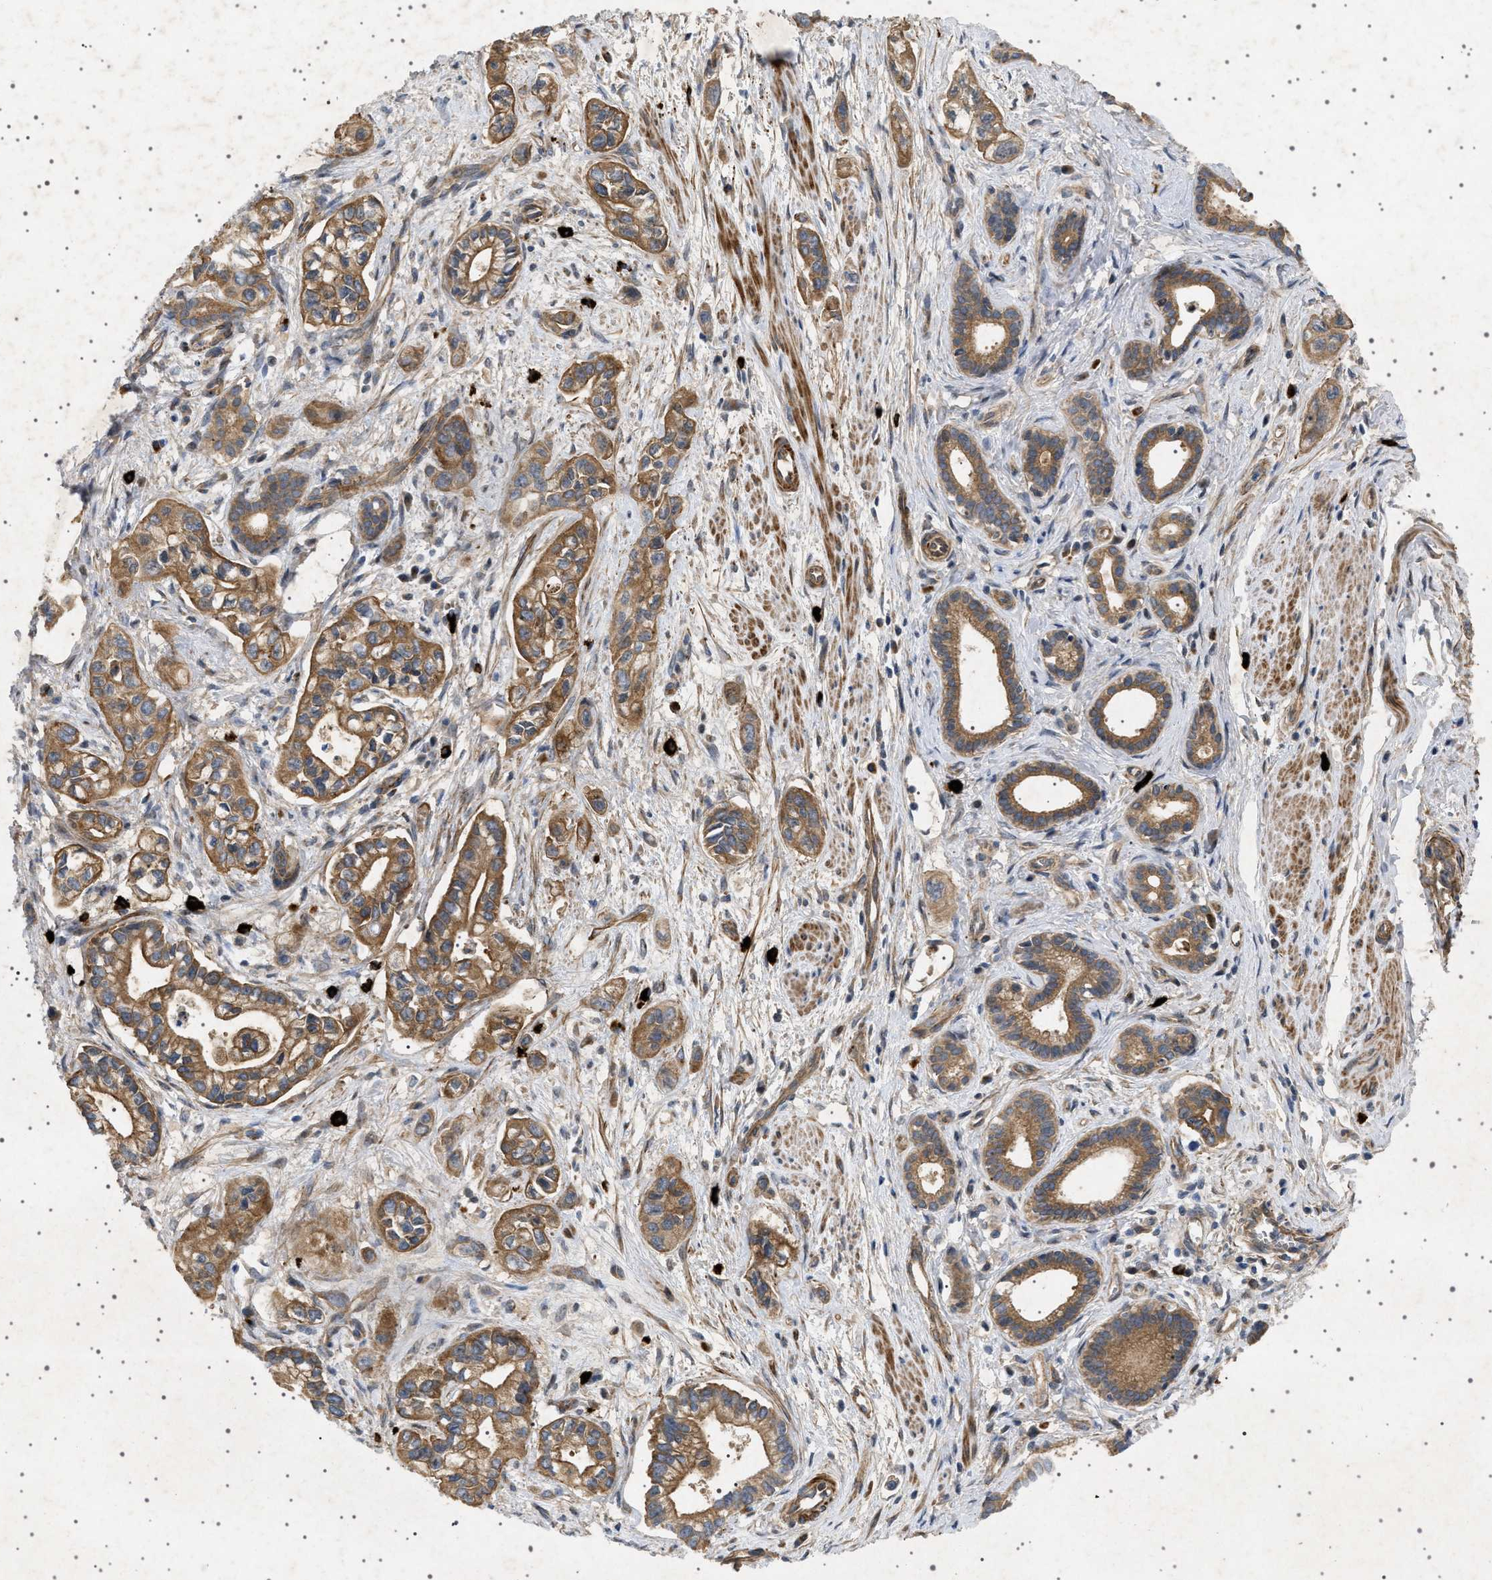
{"staining": {"intensity": "moderate", "quantity": ">75%", "location": "cytoplasmic/membranous"}, "tissue": "pancreatic cancer", "cell_type": "Tumor cells", "image_type": "cancer", "snomed": [{"axis": "morphology", "description": "Adenocarcinoma, NOS"}, {"axis": "topography", "description": "Pancreas"}], "caption": "Tumor cells demonstrate moderate cytoplasmic/membranous expression in approximately >75% of cells in pancreatic cancer (adenocarcinoma). (DAB IHC, brown staining for protein, blue staining for nuclei).", "gene": "CCDC186", "patient": {"sex": "male", "age": 74}}